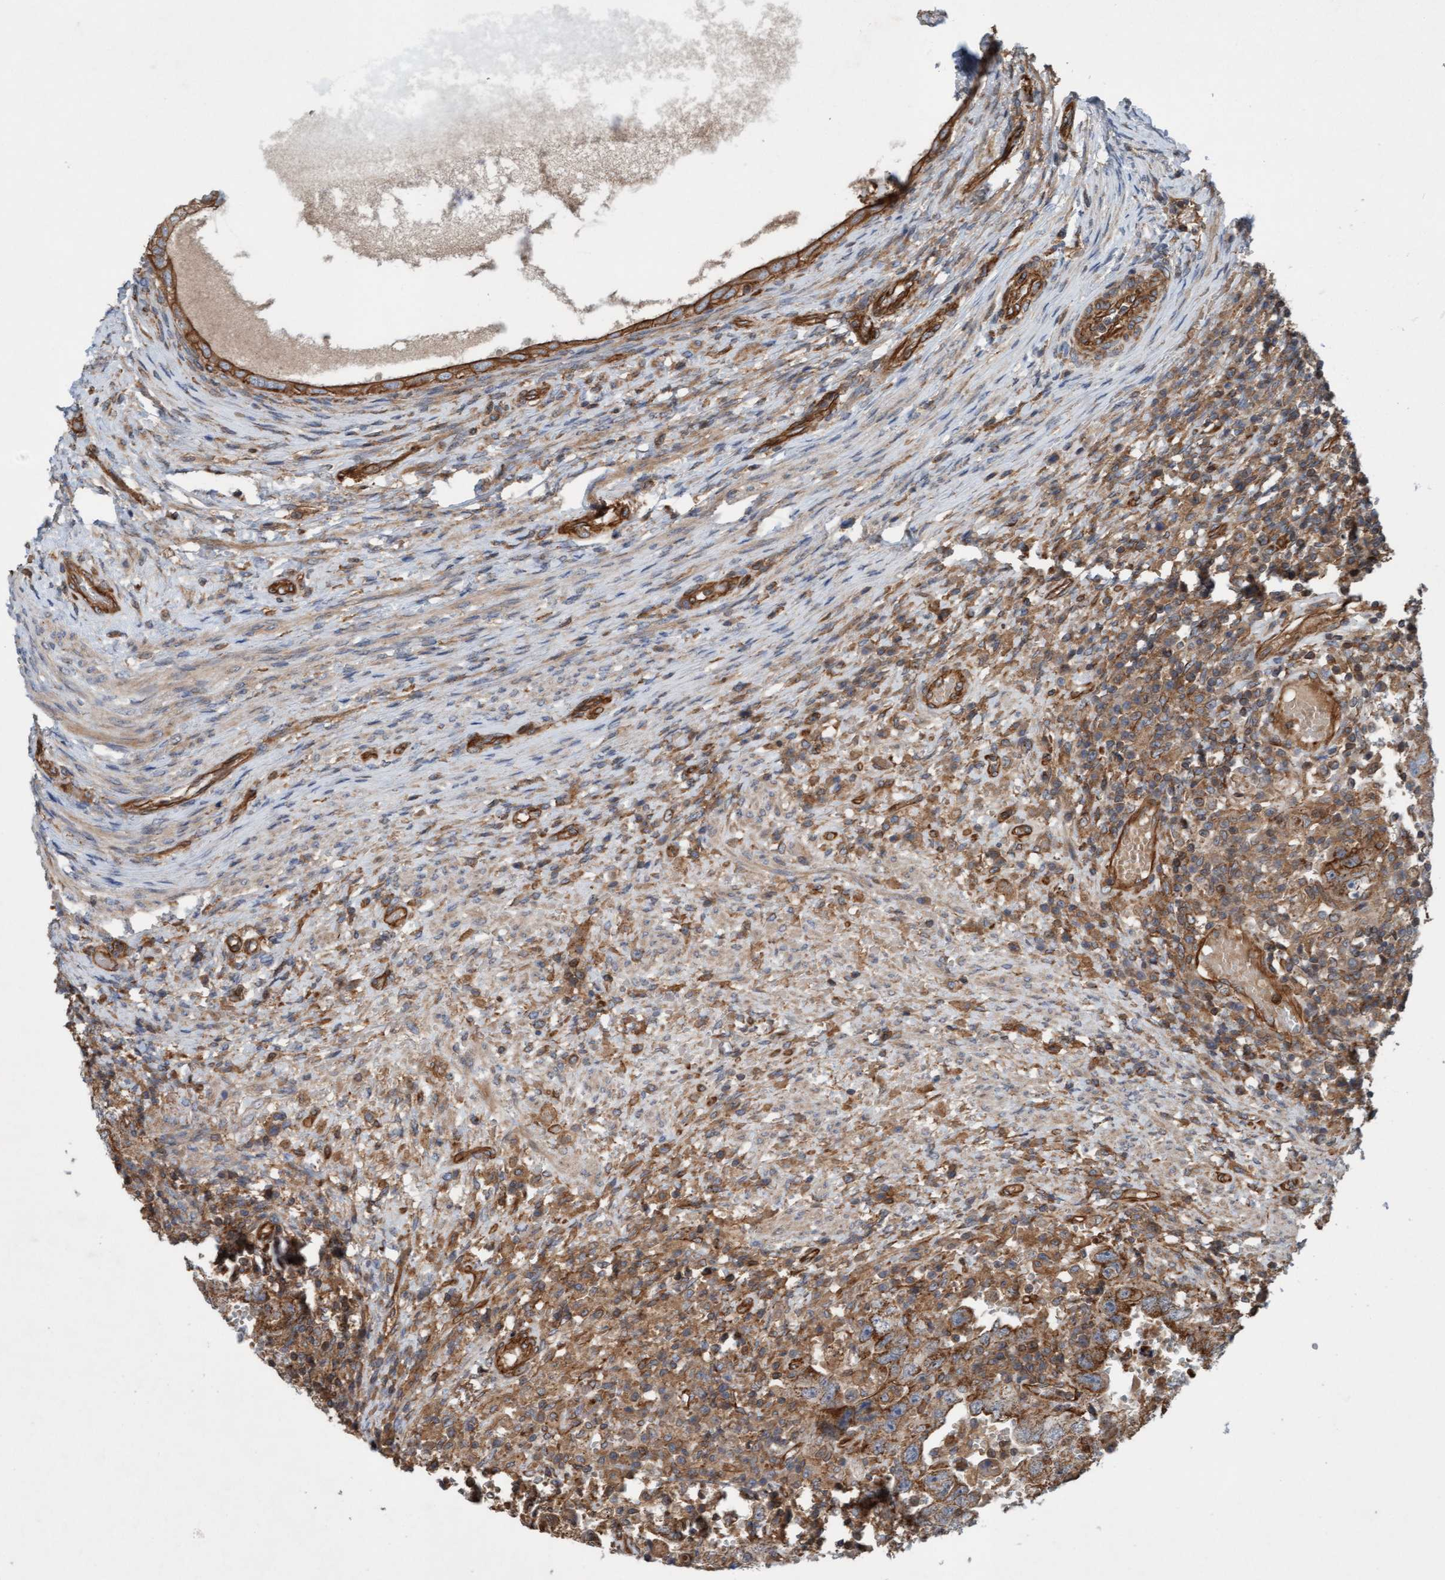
{"staining": {"intensity": "moderate", "quantity": ">75%", "location": "cytoplasmic/membranous"}, "tissue": "testis cancer", "cell_type": "Tumor cells", "image_type": "cancer", "snomed": [{"axis": "morphology", "description": "Carcinoma, Embryonal, NOS"}, {"axis": "topography", "description": "Testis"}], "caption": "High-power microscopy captured an IHC histopathology image of embryonal carcinoma (testis), revealing moderate cytoplasmic/membranous expression in approximately >75% of tumor cells.", "gene": "ERAL1", "patient": {"sex": "male", "age": 26}}